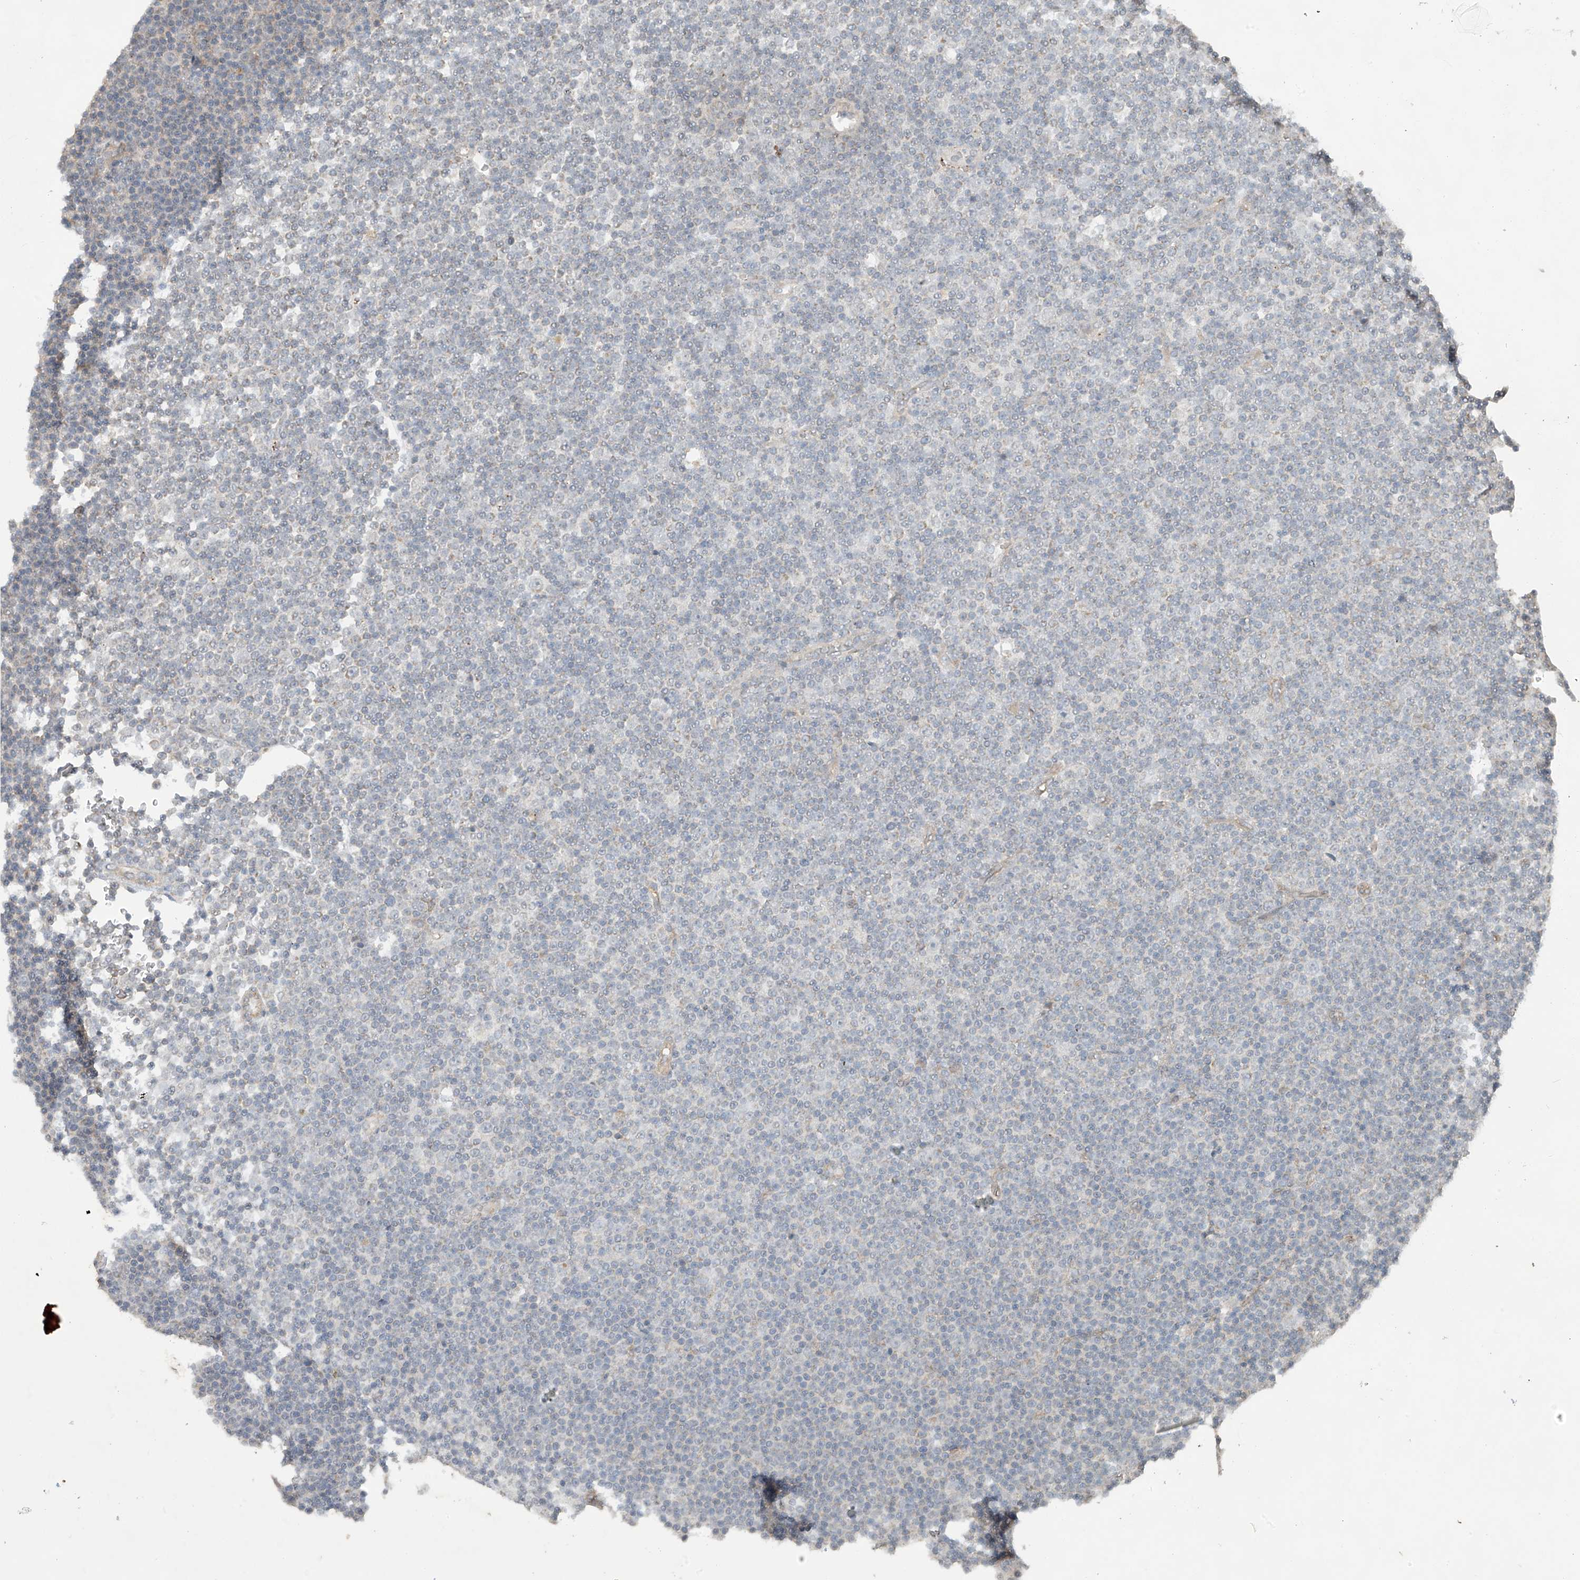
{"staining": {"intensity": "negative", "quantity": "none", "location": "none"}, "tissue": "lymphoma", "cell_type": "Tumor cells", "image_type": "cancer", "snomed": [{"axis": "morphology", "description": "Malignant lymphoma, non-Hodgkin's type, Low grade"}, {"axis": "topography", "description": "Lymph node"}], "caption": "IHC micrograph of neoplastic tissue: human lymphoma stained with DAB (3,3'-diaminobenzidine) demonstrates no significant protein expression in tumor cells.", "gene": "DGKQ", "patient": {"sex": "female", "age": 67}}